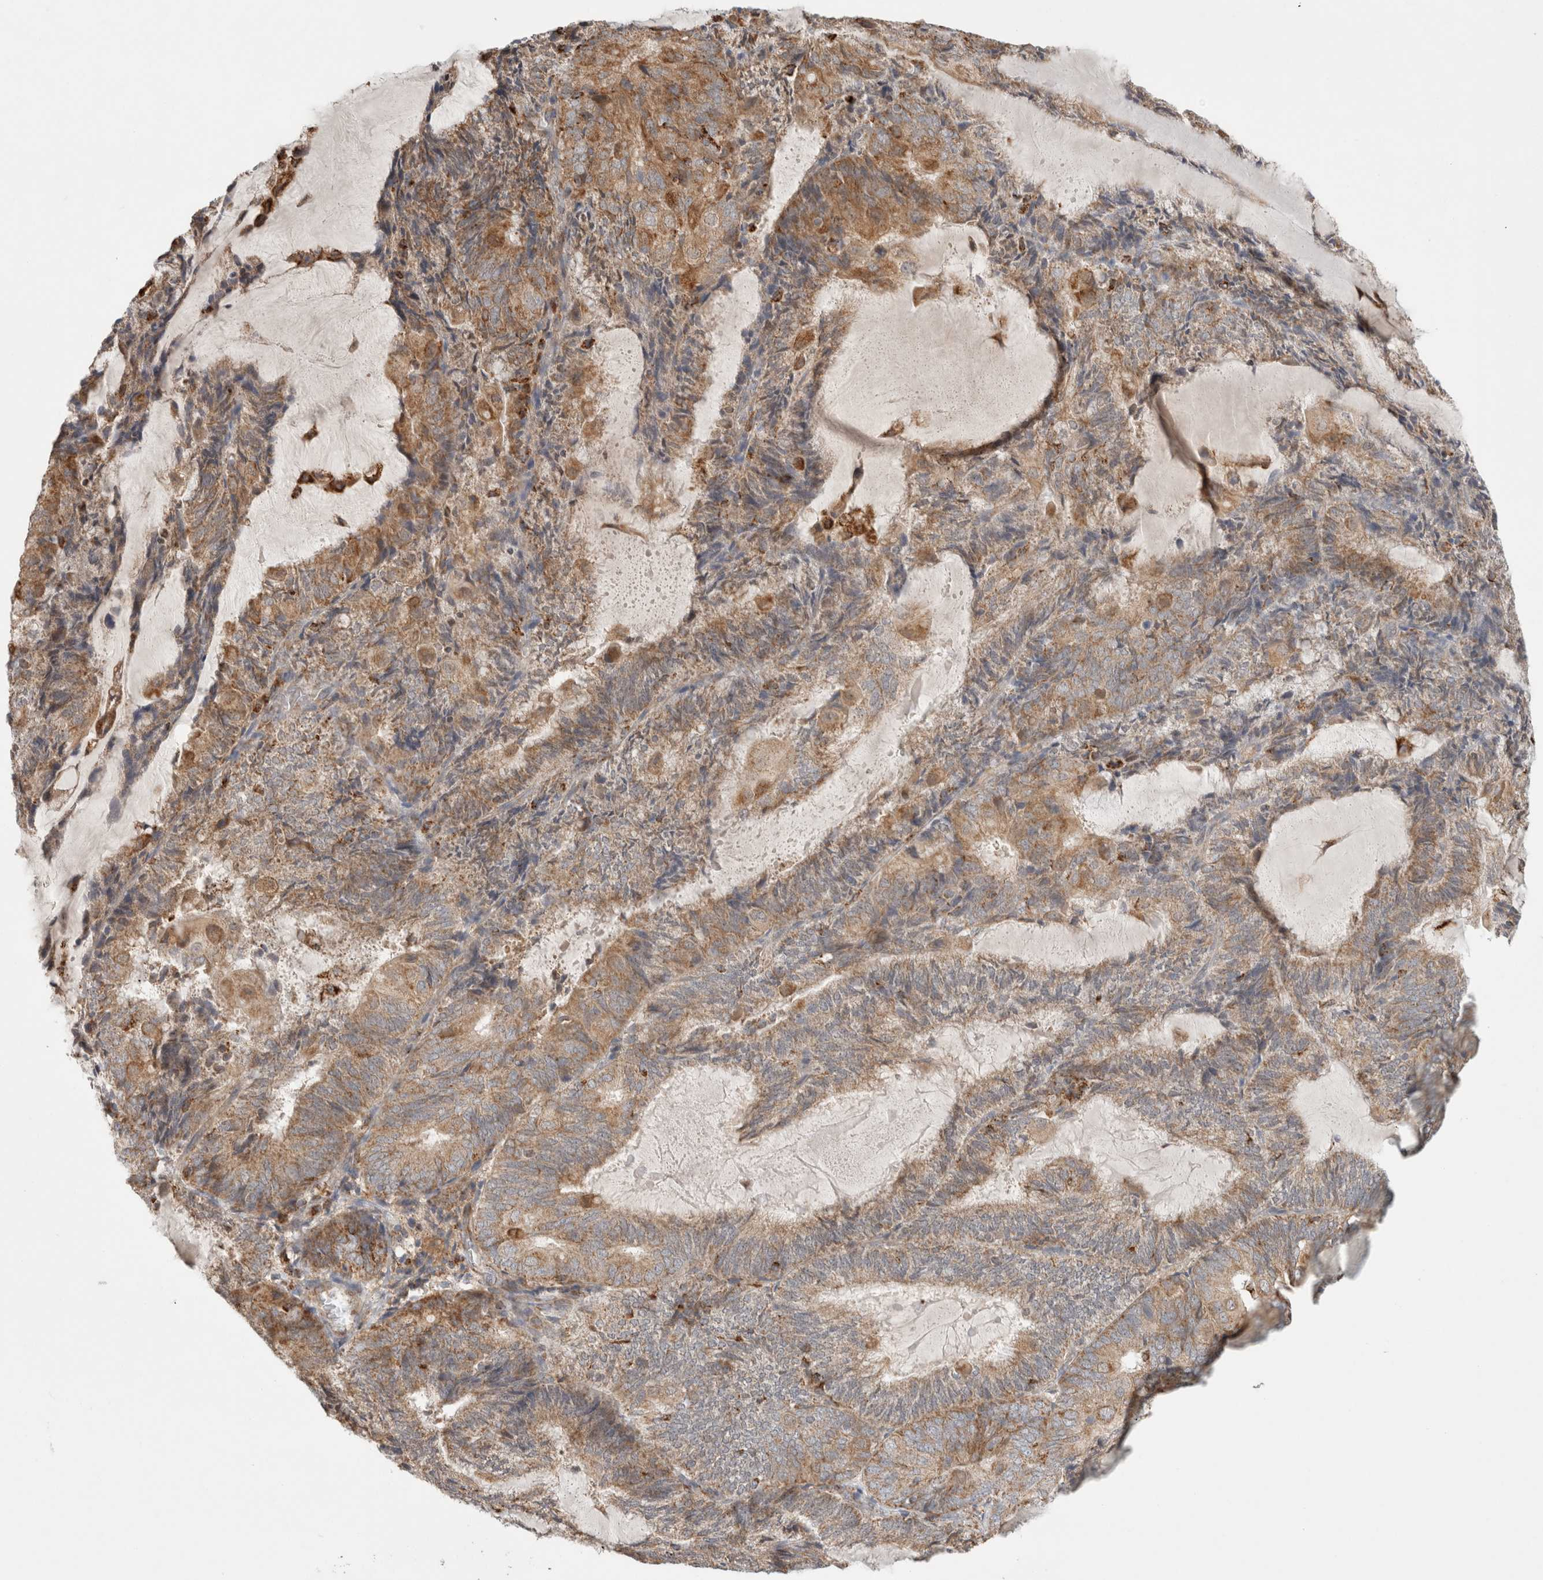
{"staining": {"intensity": "moderate", "quantity": ">75%", "location": "cytoplasmic/membranous"}, "tissue": "endometrial cancer", "cell_type": "Tumor cells", "image_type": "cancer", "snomed": [{"axis": "morphology", "description": "Adenocarcinoma, NOS"}, {"axis": "topography", "description": "Endometrium"}], "caption": "Adenocarcinoma (endometrial) stained with a brown dye reveals moderate cytoplasmic/membranous positive positivity in about >75% of tumor cells.", "gene": "HROB", "patient": {"sex": "female", "age": 81}}